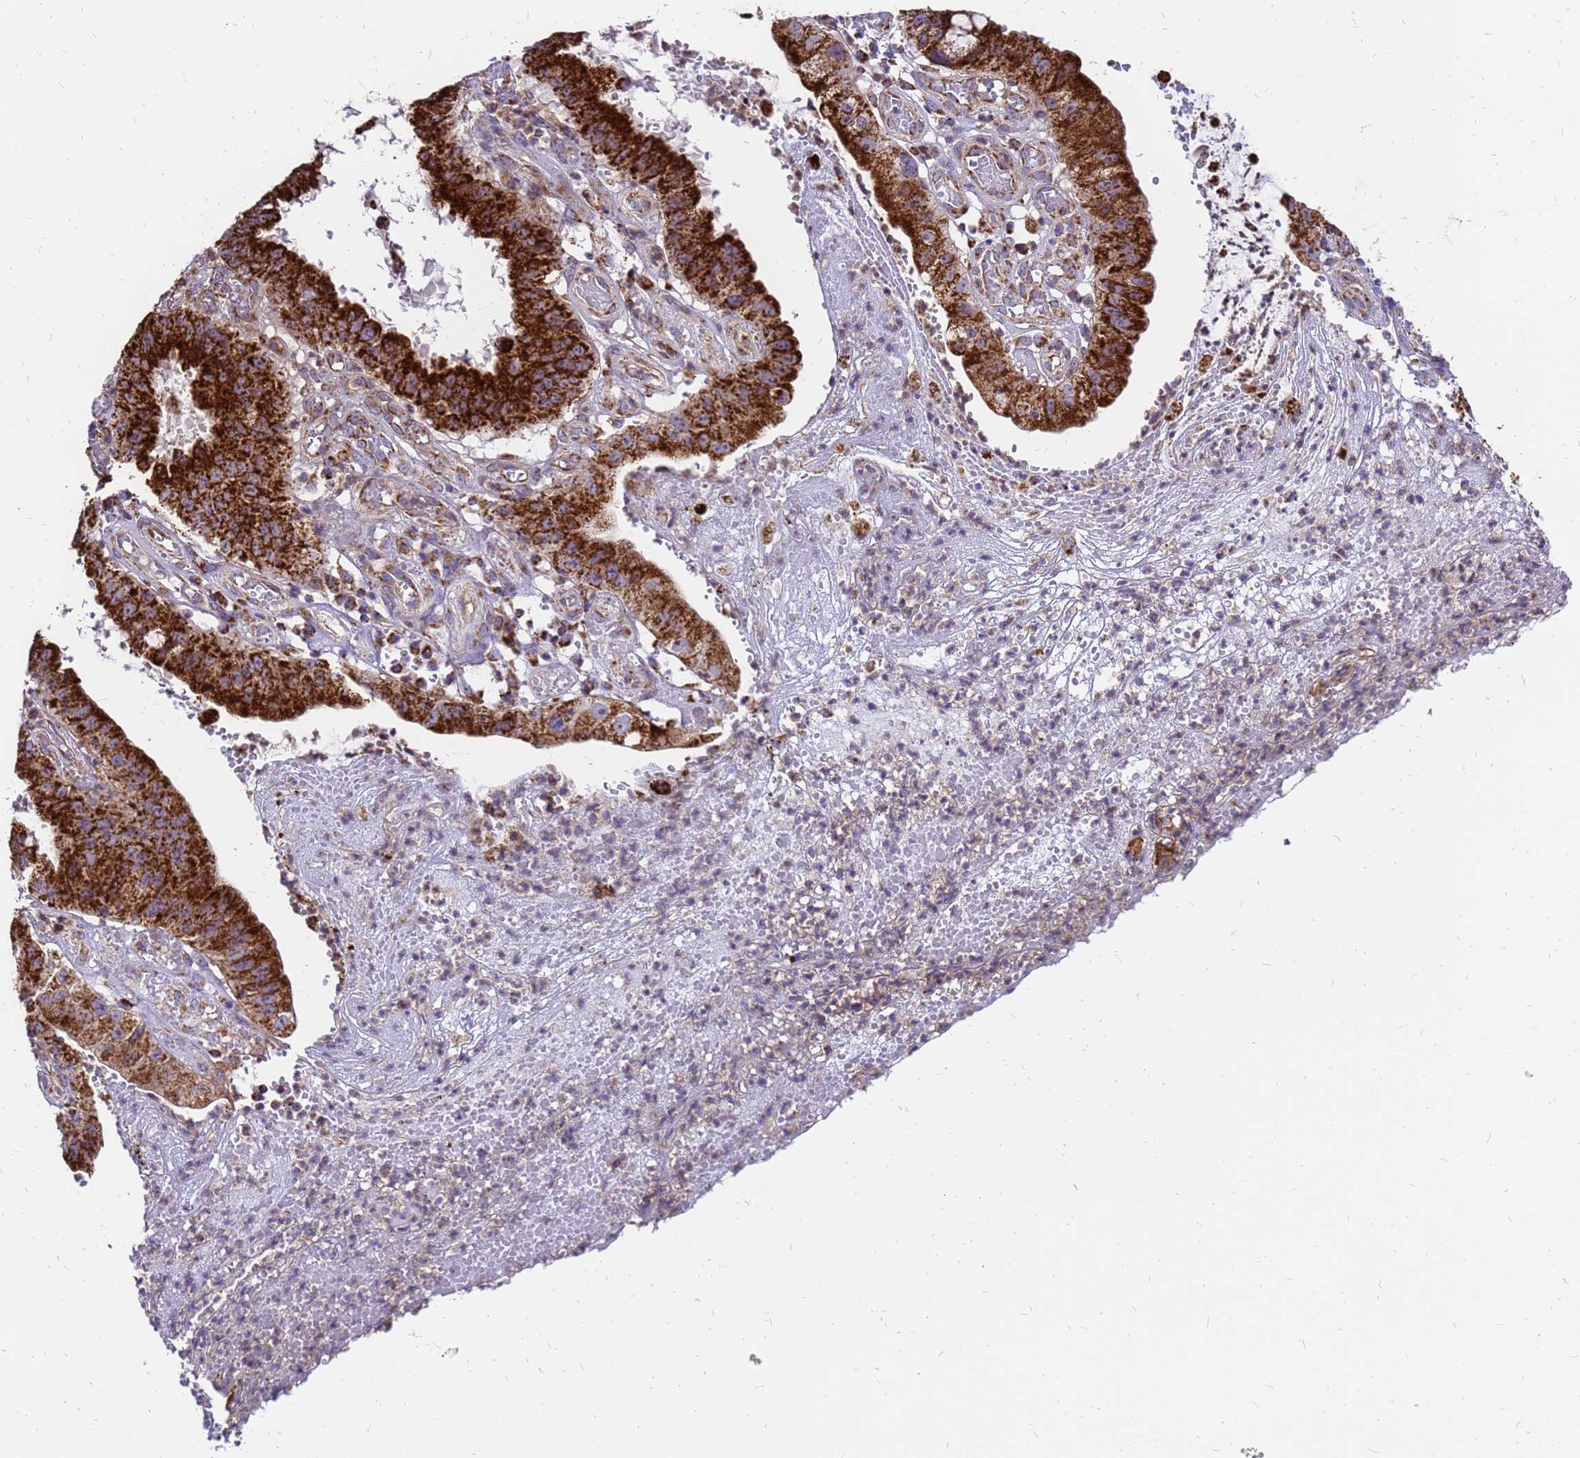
{"staining": {"intensity": "strong", "quantity": ">75%", "location": "cytoplasmic/membranous"}, "tissue": "stomach cancer", "cell_type": "Tumor cells", "image_type": "cancer", "snomed": [{"axis": "morphology", "description": "Adenocarcinoma, NOS"}, {"axis": "topography", "description": "Stomach"}], "caption": "Human adenocarcinoma (stomach) stained with a brown dye shows strong cytoplasmic/membranous positive staining in about >75% of tumor cells.", "gene": "MRPS26", "patient": {"sex": "male", "age": 59}}